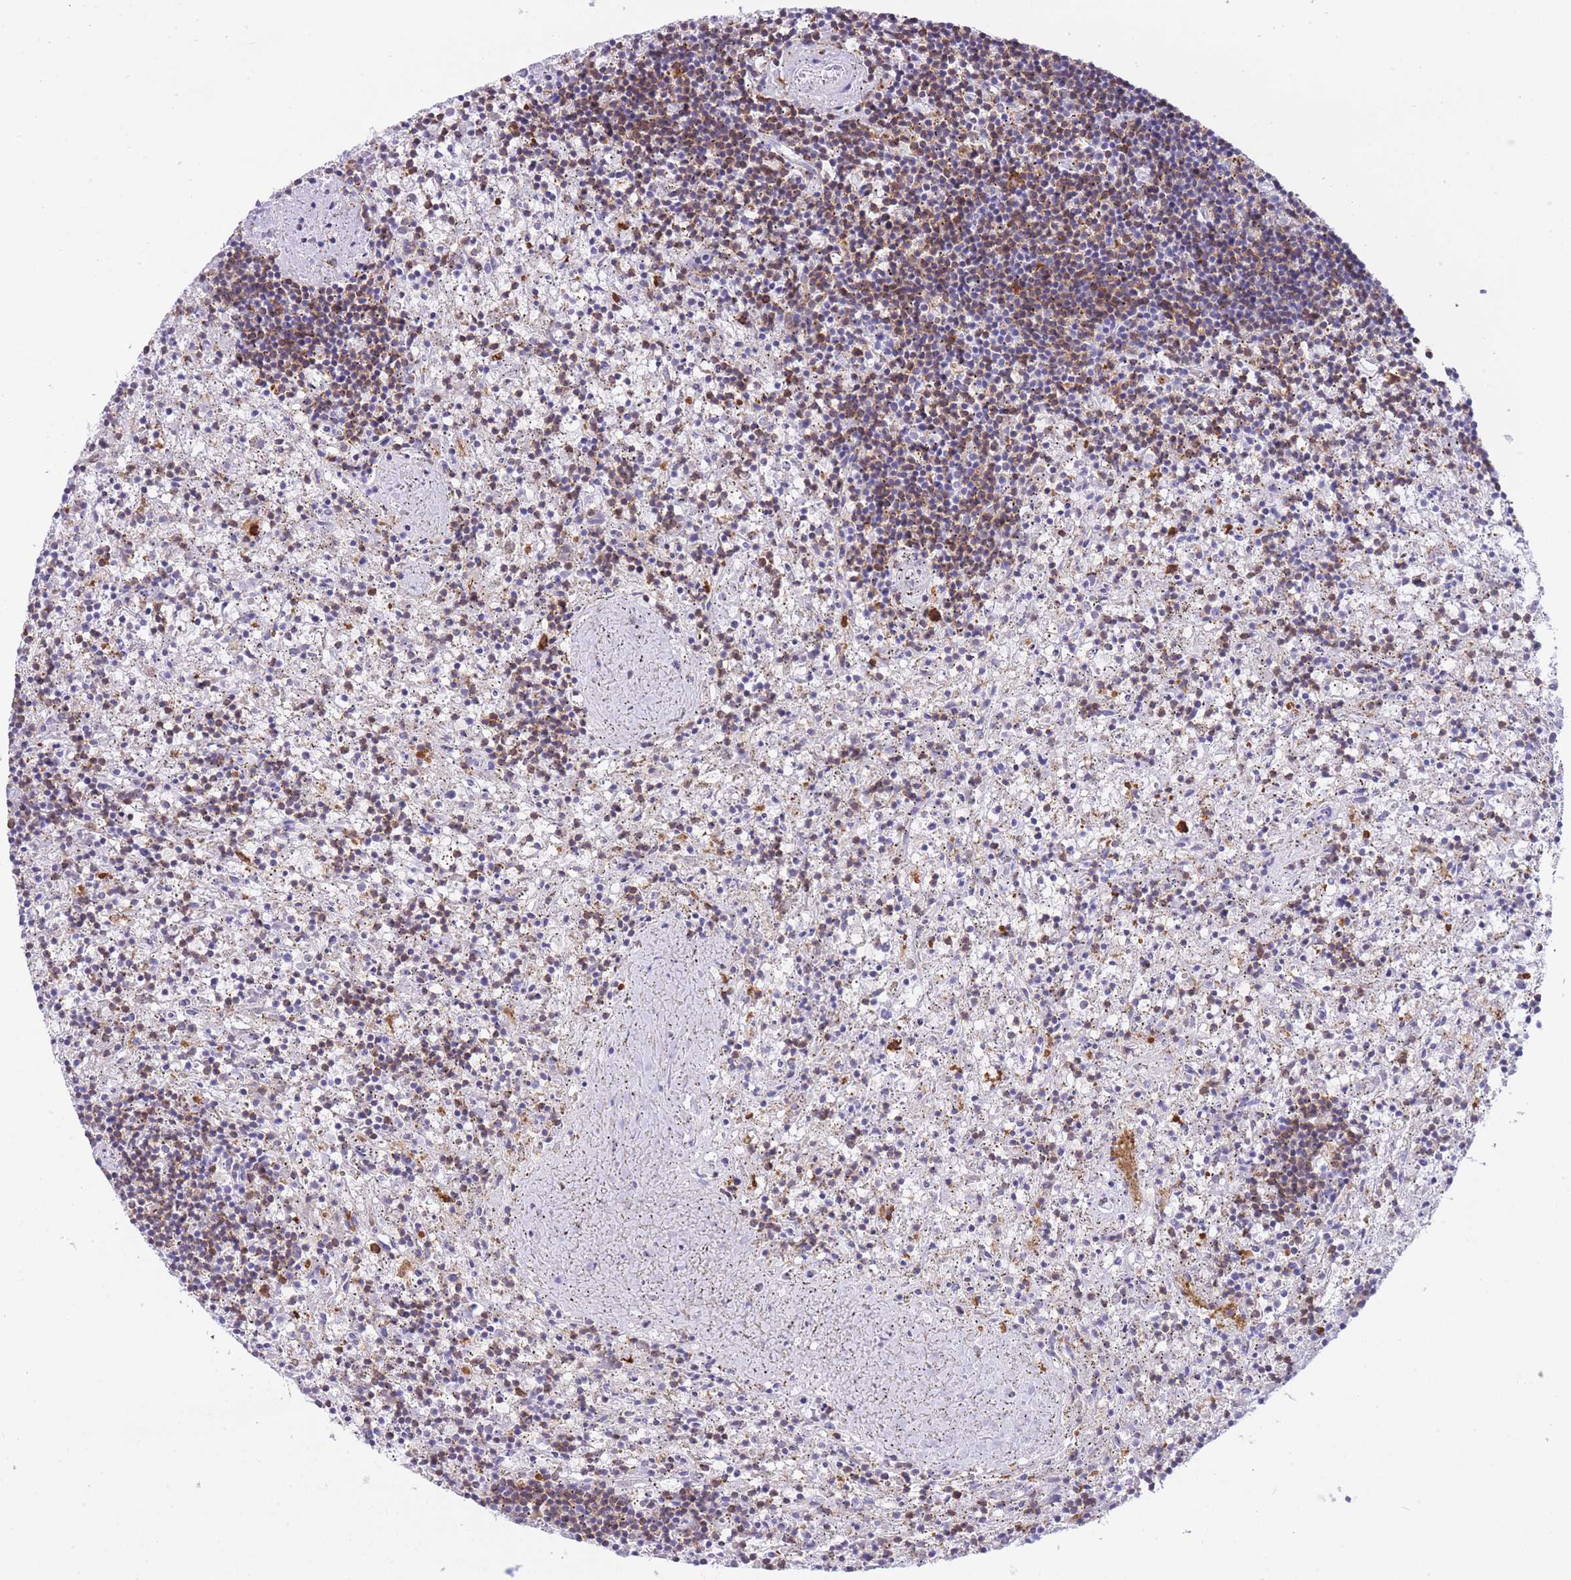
{"staining": {"intensity": "moderate", "quantity": "25%-75%", "location": "cytoplasmic/membranous"}, "tissue": "lymphoma", "cell_type": "Tumor cells", "image_type": "cancer", "snomed": [{"axis": "morphology", "description": "Malignant lymphoma, non-Hodgkin's type, Low grade"}, {"axis": "topography", "description": "Spleen"}], "caption": "An immunohistochemistry micrograph of tumor tissue is shown. Protein staining in brown highlights moderate cytoplasmic/membranous positivity in lymphoma within tumor cells.", "gene": "NAMPT", "patient": {"sex": "male", "age": 76}}